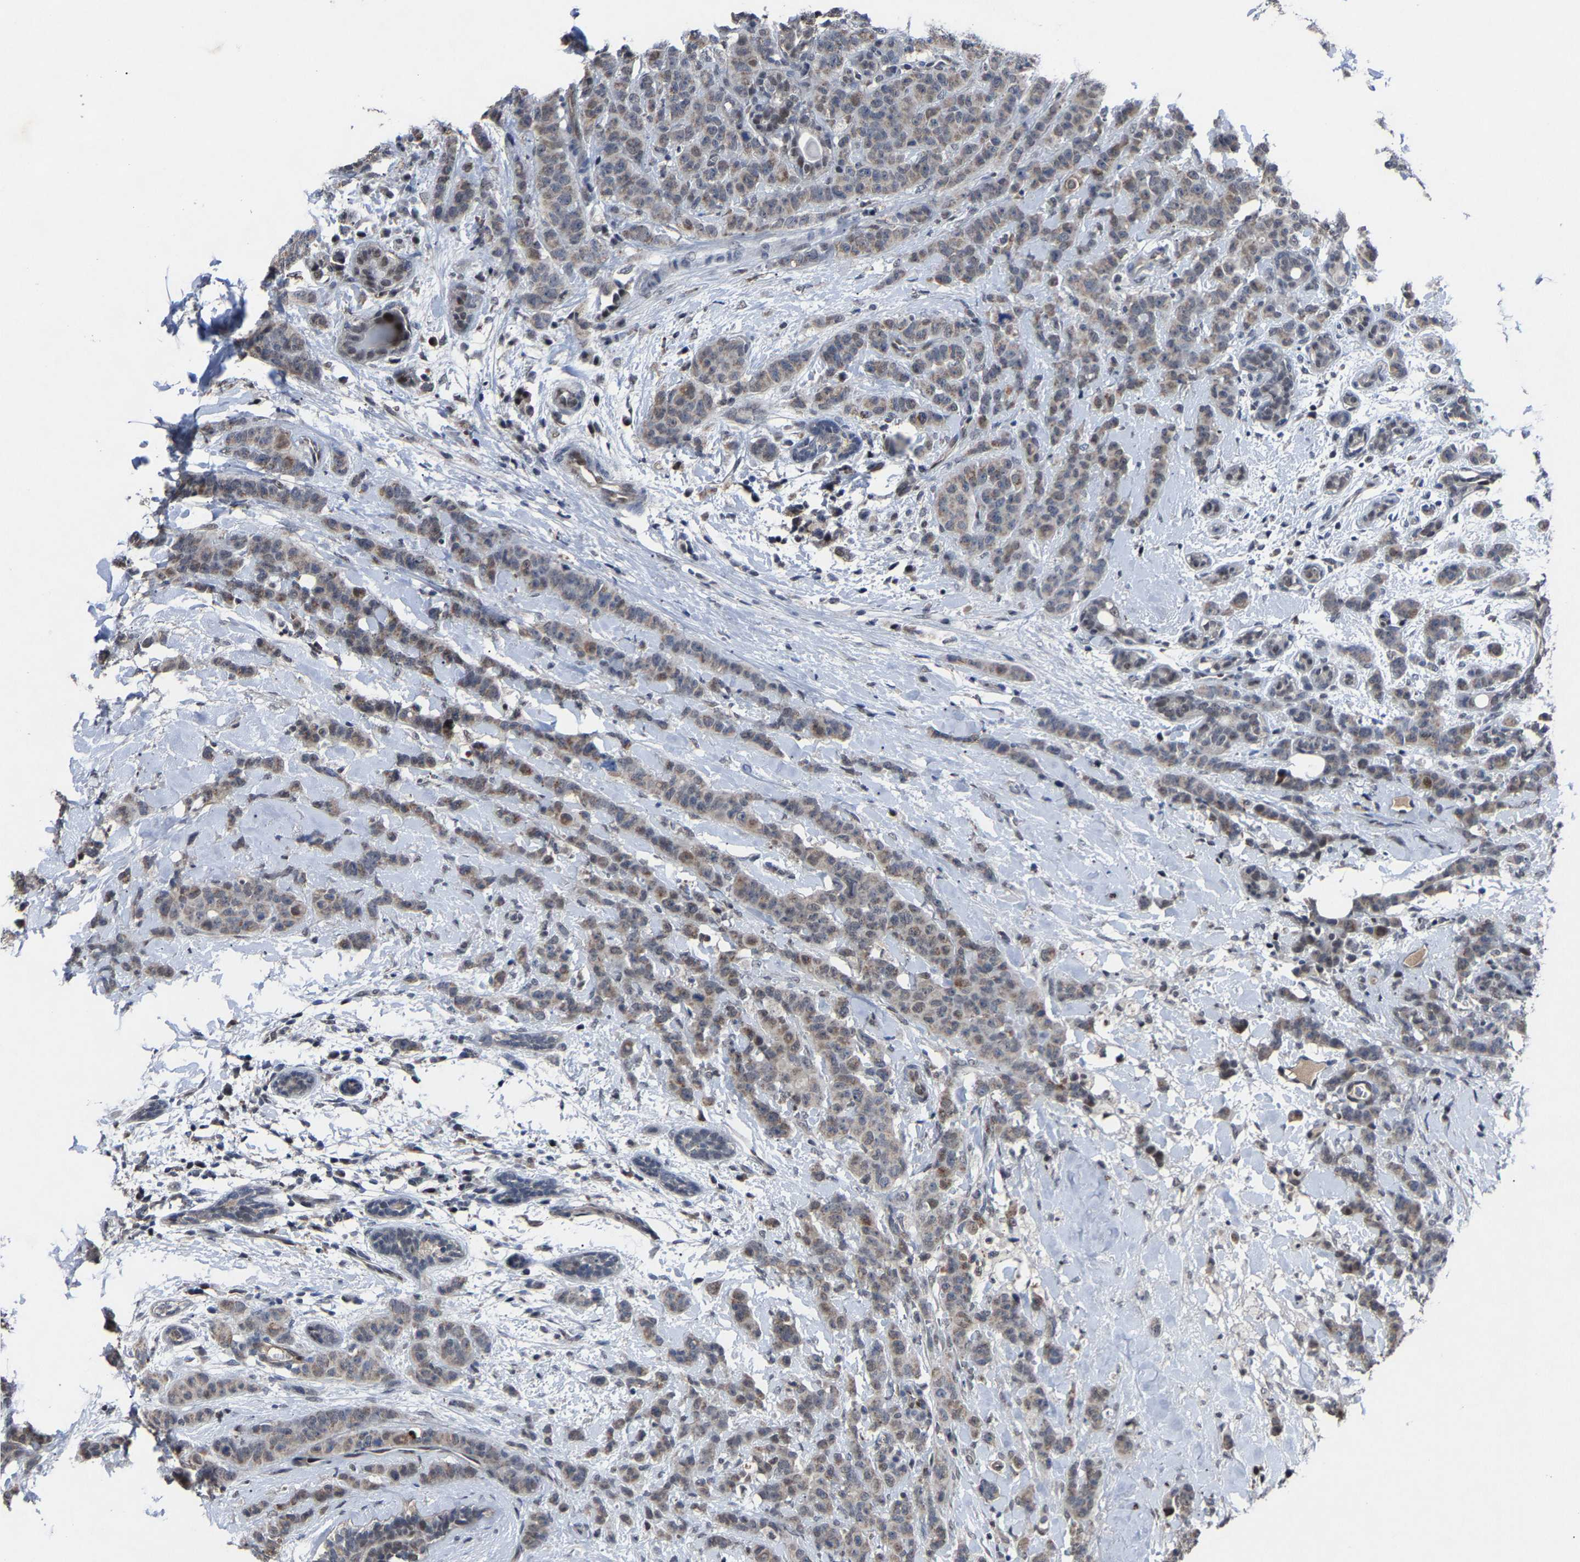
{"staining": {"intensity": "weak", "quantity": ">75%", "location": "cytoplasmic/membranous"}, "tissue": "breast cancer", "cell_type": "Tumor cells", "image_type": "cancer", "snomed": [{"axis": "morphology", "description": "Normal tissue, NOS"}, {"axis": "morphology", "description": "Duct carcinoma"}, {"axis": "topography", "description": "Breast"}], "caption": "Protein expression analysis of breast cancer reveals weak cytoplasmic/membranous expression in about >75% of tumor cells.", "gene": "LSM8", "patient": {"sex": "female", "age": 40}}